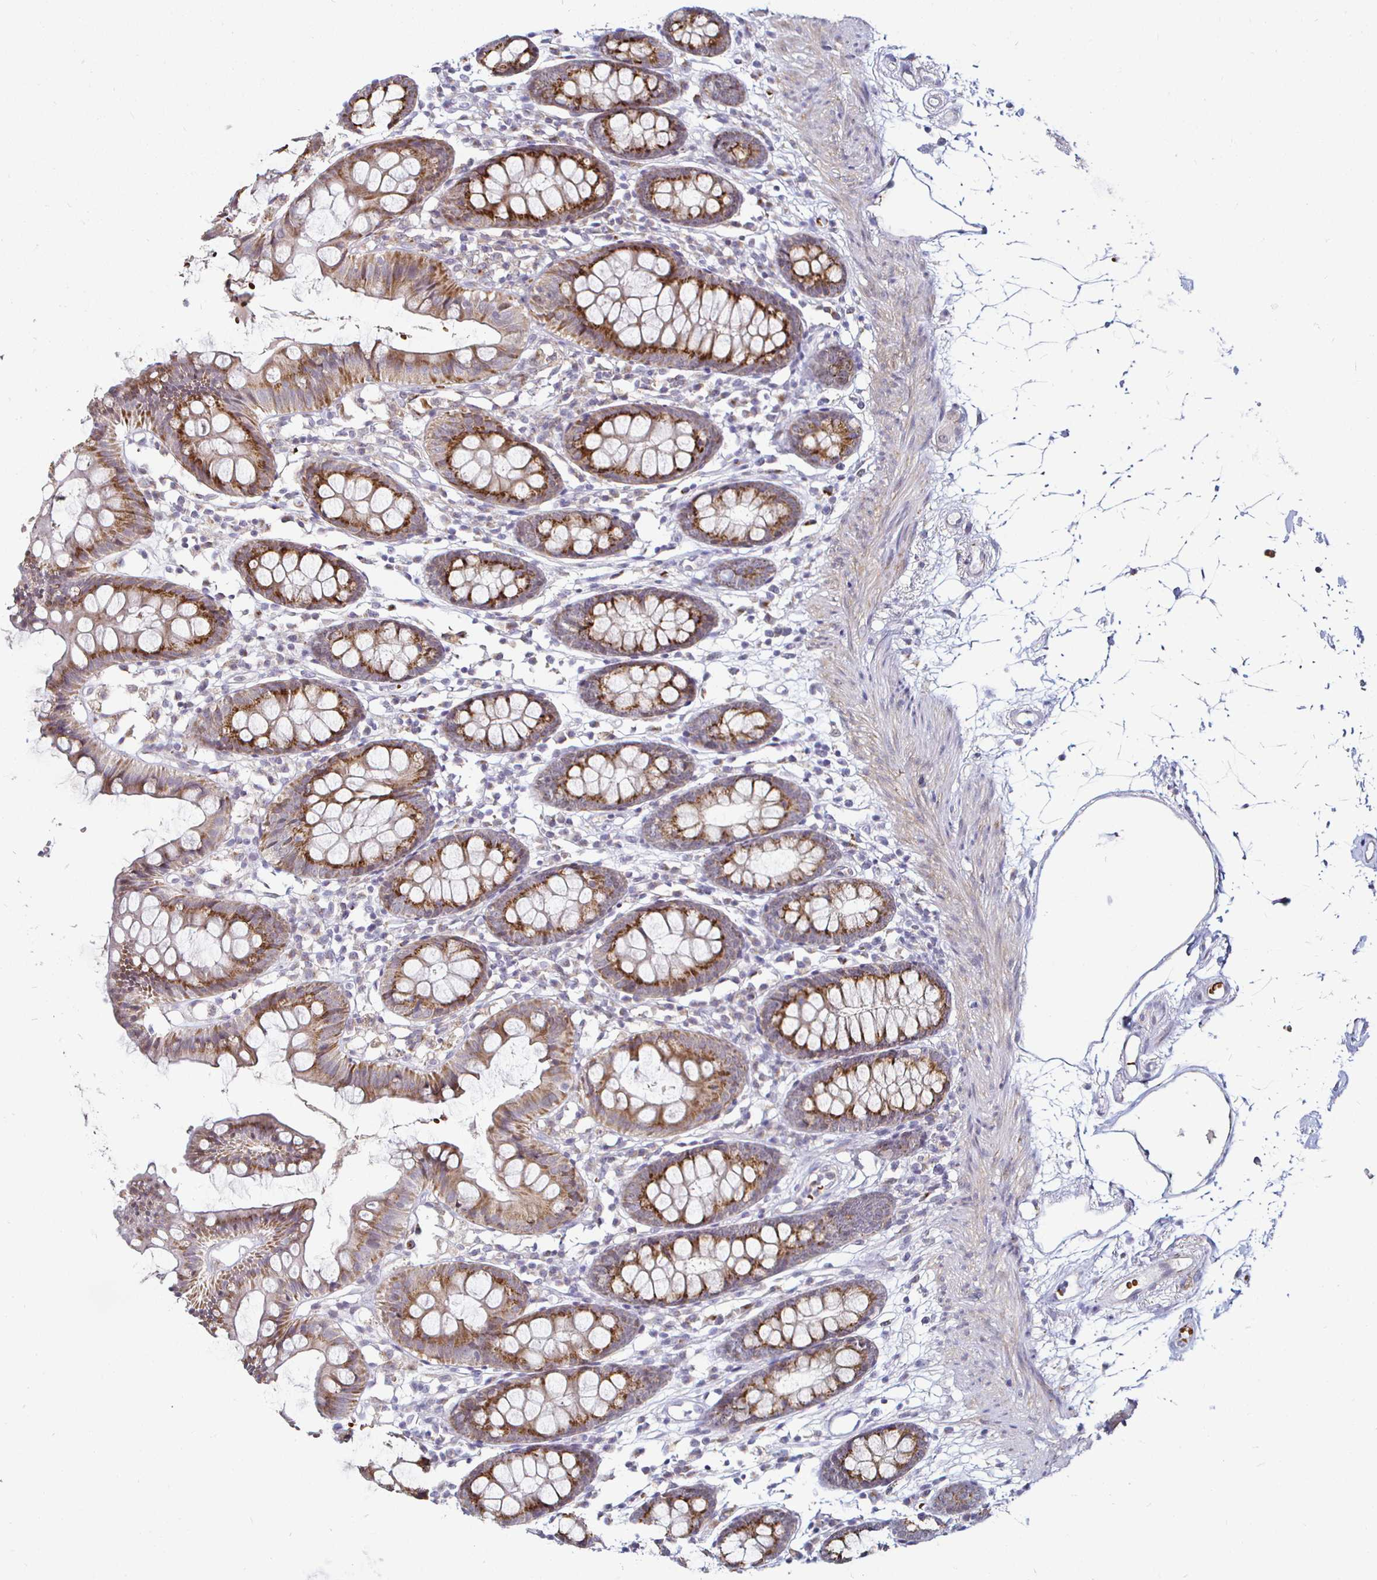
{"staining": {"intensity": "negative", "quantity": "none", "location": "none"}, "tissue": "colon", "cell_type": "Endothelial cells", "image_type": "normal", "snomed": [{"axis": "morphology", "description": "Normal tissue, NOS"}, {"axis": "topography", "description": "Colon"}], "caption": "IHC photomicrograph of unremarkable human colon stained for a protein (brown), which shows no positivity in endothelial cells. (DAB (3,3'-diaminobenzidine) immunohistochemistry visualized using brightfield microscopy, high magnification).", "gene": "ATG3", "patient": {"sex": "female", "age": 84}}